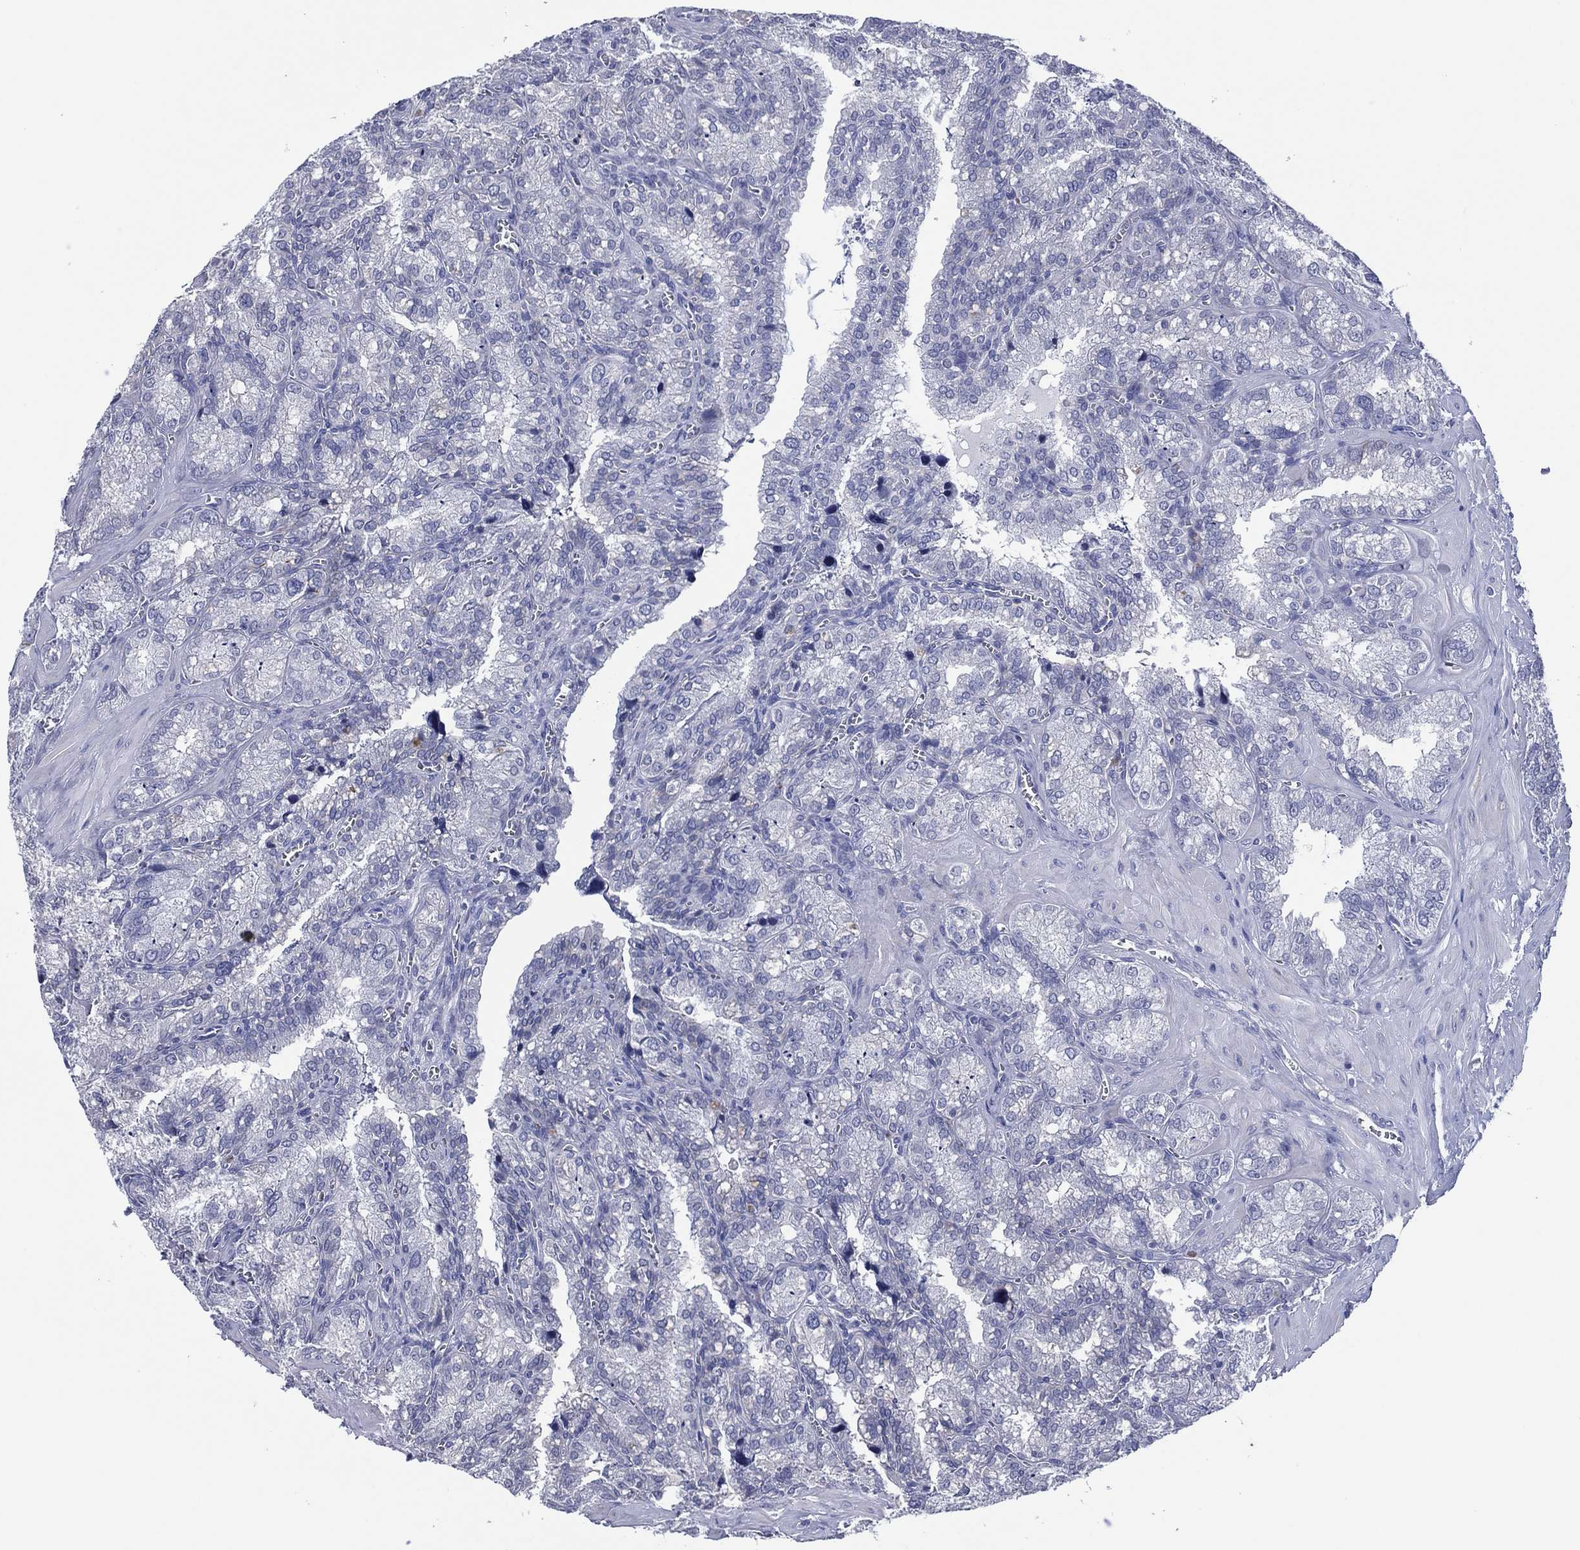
{"staining": {"intensity": "negative", "quantity": "none", "location": "none"}, "tissue": "seminal vesicle", "cell_type": "Glandular cells", "image_type": "normal", "snomed": [{"axis": "morphology", "description": "Normal tissue, NOS"}, {"axis": "topography", "description": "Seminal veicle"}], "caption": "A high-resolution image shows IHC staining of benign seminal vesicle, which demonstrates no significant expression in glandular cells.", "gene": "TRIM31", "patient": {"sex": "male", "age": 57}}